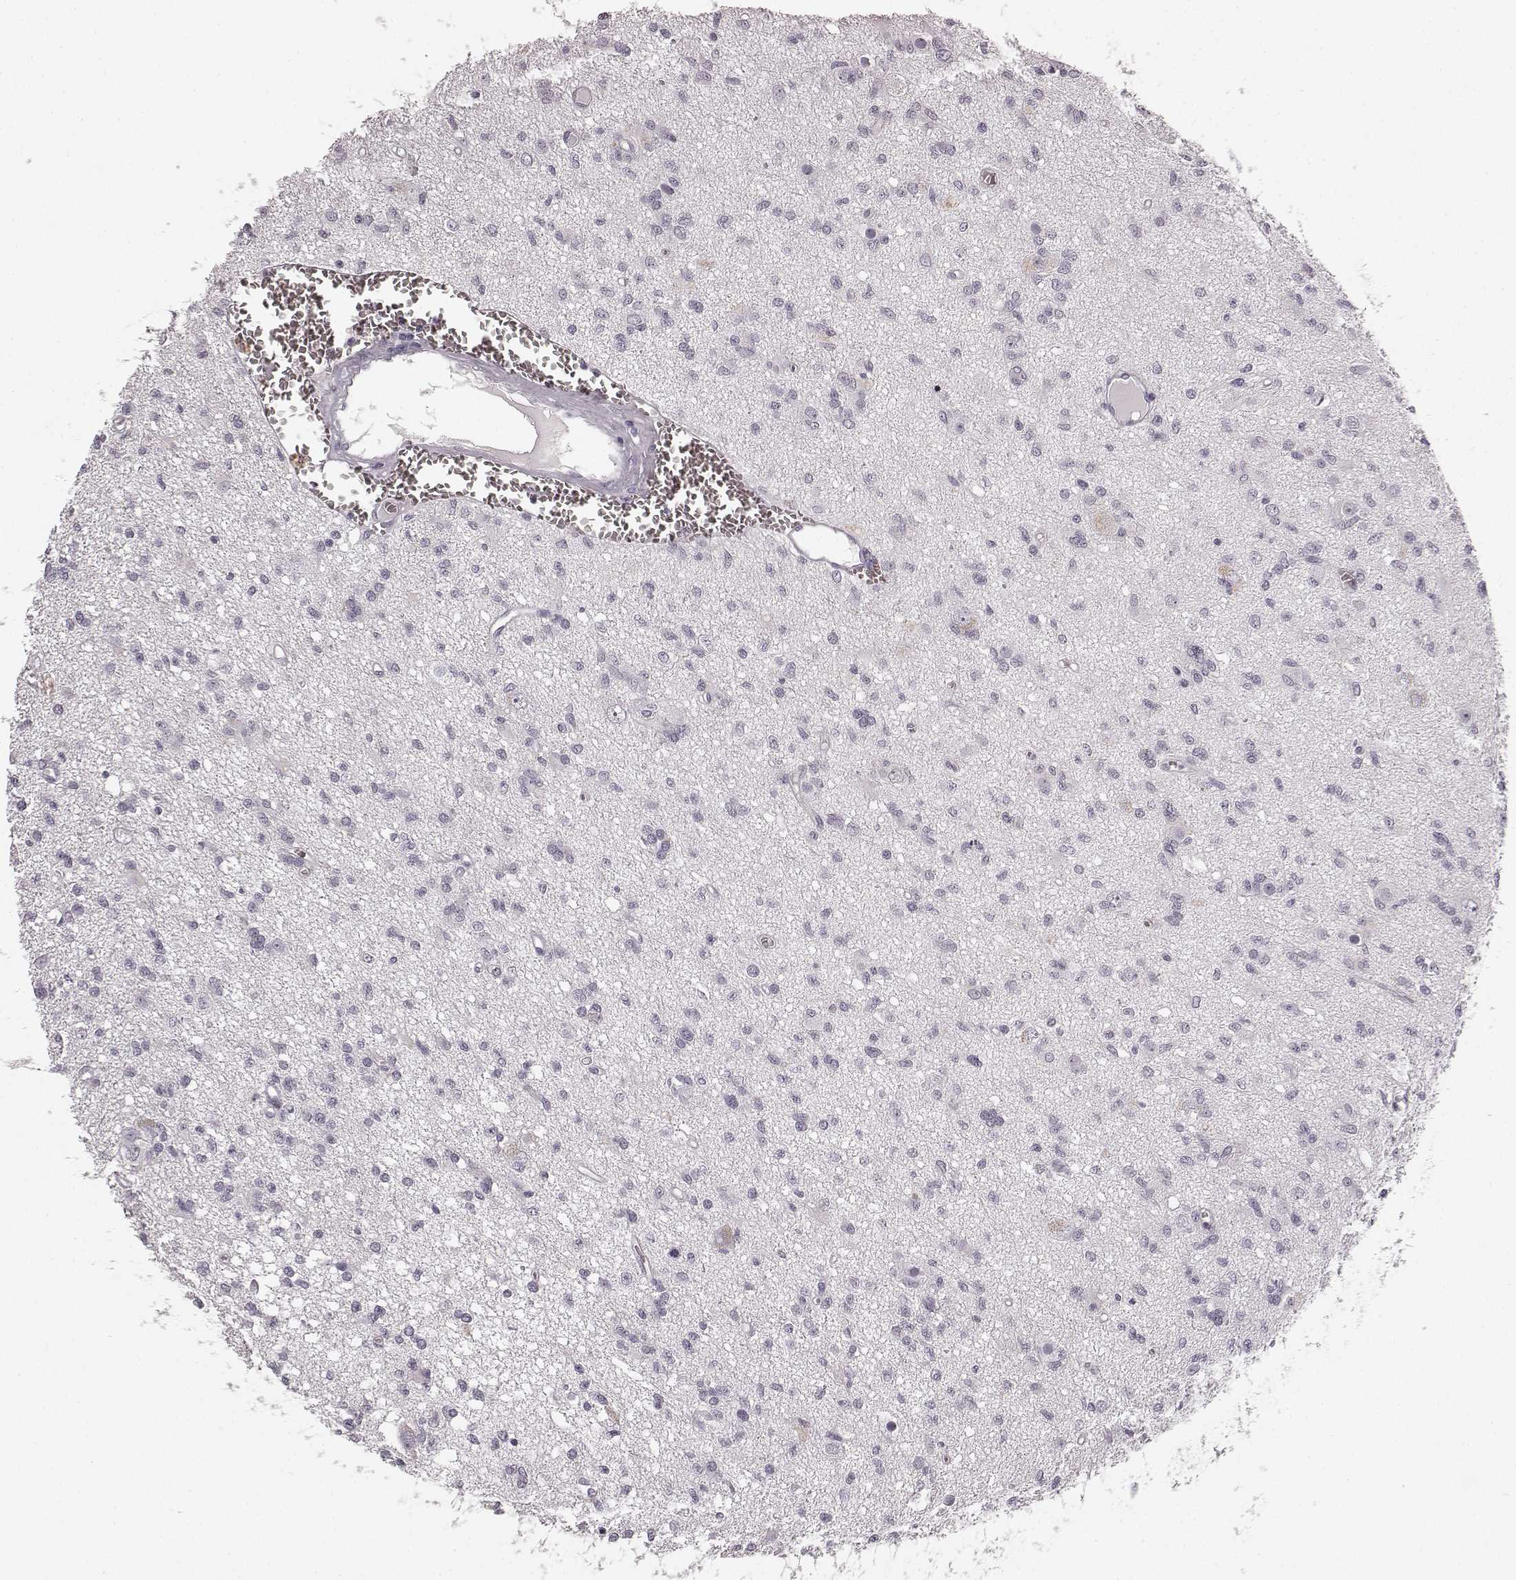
{"staining": {"intensity": "negative", "quantity": "none", "location": "none"}, "tissue": "glioma", "cell_type": "Tumor cells", "image_type": "cancer", "snomed": [{"axis": "morphology", "description": "Glioma, malignant, Low grade"}, {"axis": "topography", "description": "Brain"}], "caption": "This is a photomicrograph of immunohistochemistry staining of glioma, which shows no staining in tumor cells.", "gene": "TMPRSS15", "patient": {"sex": "male", "age": 64}}